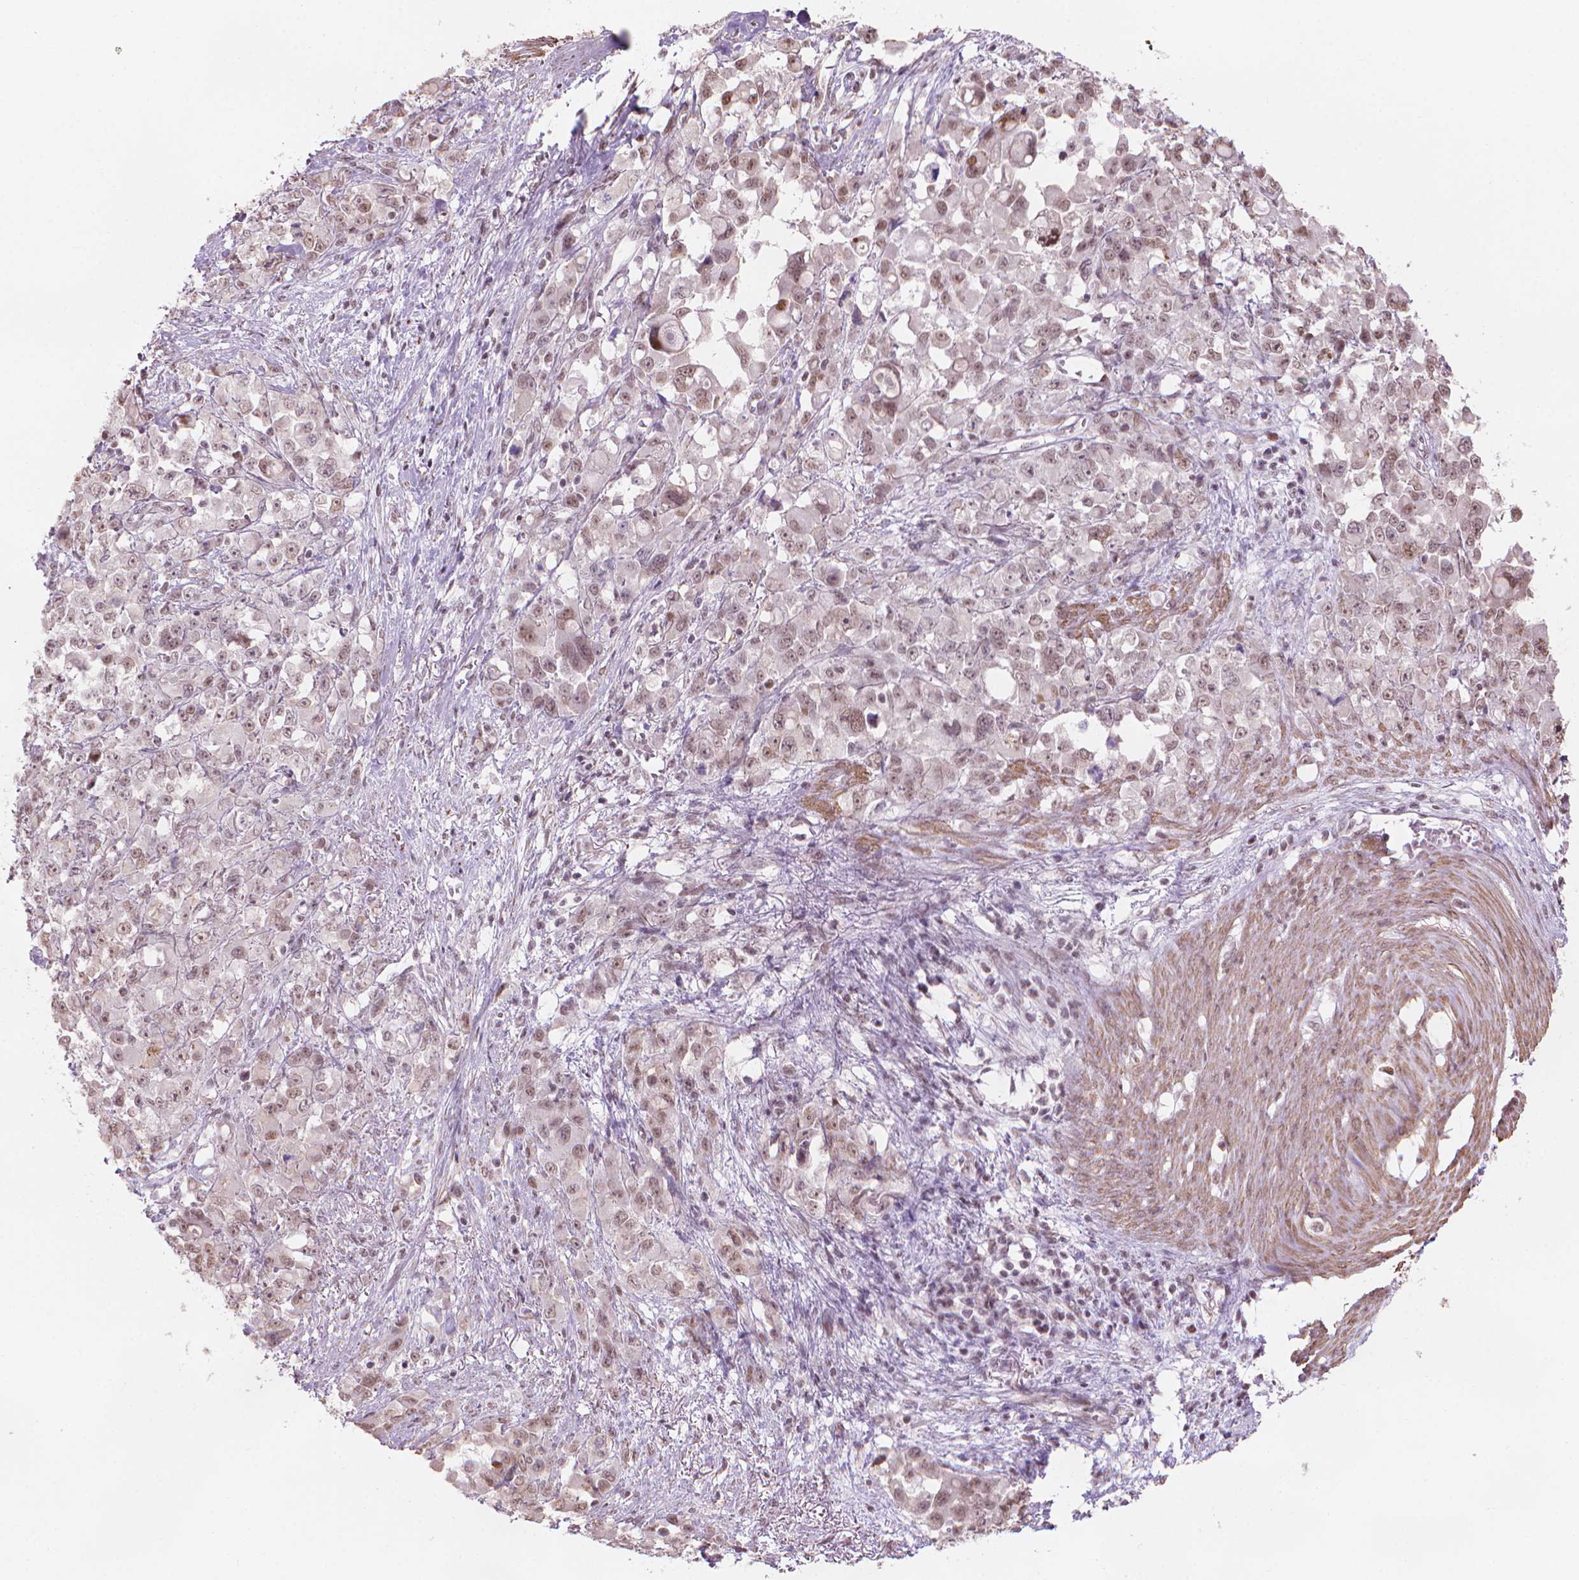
{"staining": {"intensity": "weak", "quantity": ">75%", "location": "nuclear"}, "tissue": "stomach cancer", "cell_type": "Tumor cells", "image_type": "cancer", "snomed": [{"axis": "morphology", "description": "Adenocarcinoma, NOS"}, {"axis": "topography", "description": "Stomach"}], "caption": "The photomicrograph displays immunohistochemical staining of stomach cancer (adenocarcinoma). There is weak nuclear staining is present in about >75% of tumor cells.", "gene": "HOXD4", "patient": {"sex": "female", "age": 76}}